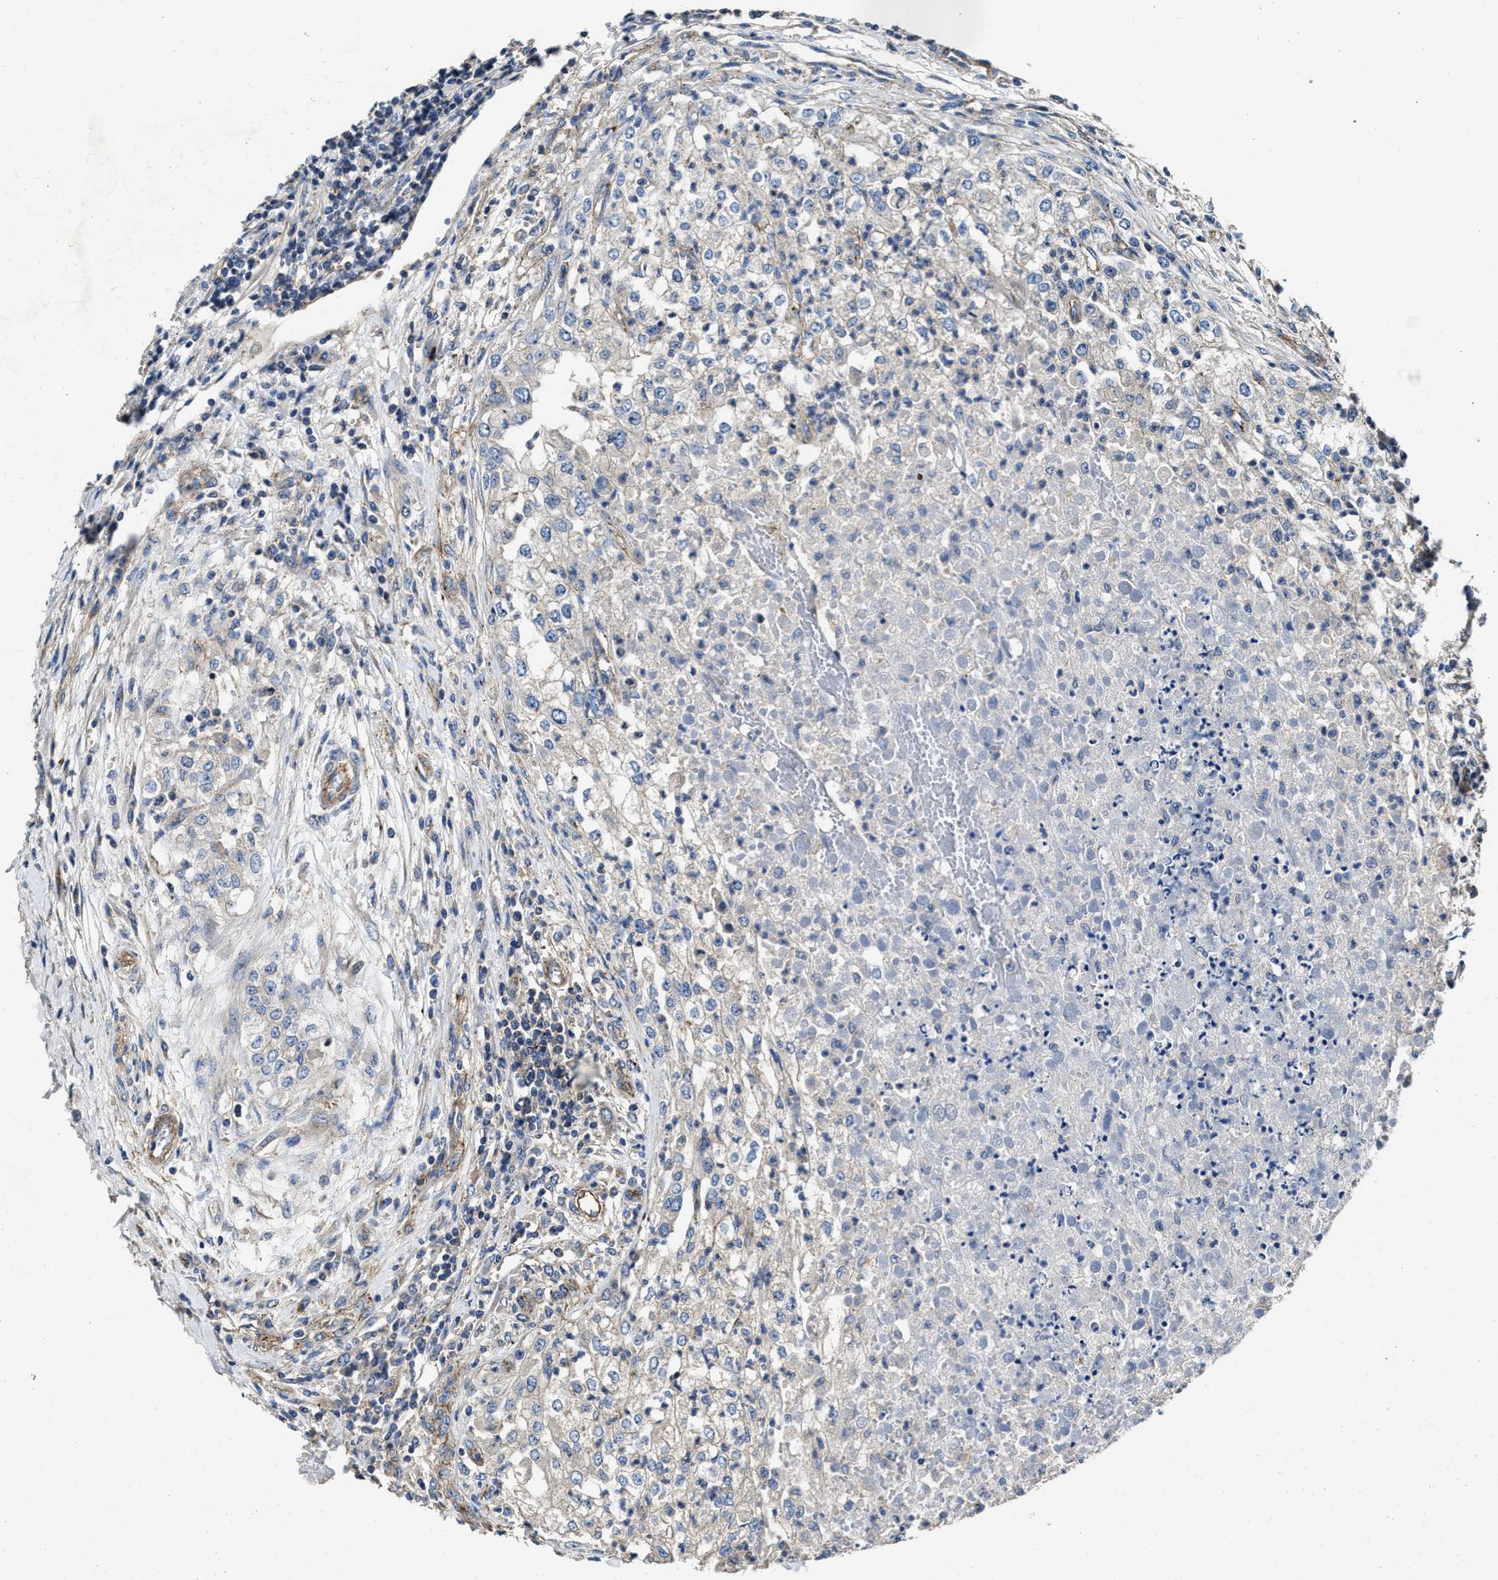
{"staining": {"intensity": "negative", "quantity": "none", "location": "none"}, "tissue": "renal cancer", "cell_type": "Tumor cells", "image_type": "cancer", "snomed": [{"axis": "morphology", "description": "Adenocarcinoma, NOS"}, {"axis": "topography", "description": "Kidney"}], "caption": "Immunohistochemical staining of renal cancer (adenocarcinoma) demonstrates no significant positivity in tumor cells. (DAB (3,3'-diaminobenzidine) immunohistochemistry (IHC), high magnification).", "gene": "PTAR1", "patient": {"sex": "female", "age": 54}}